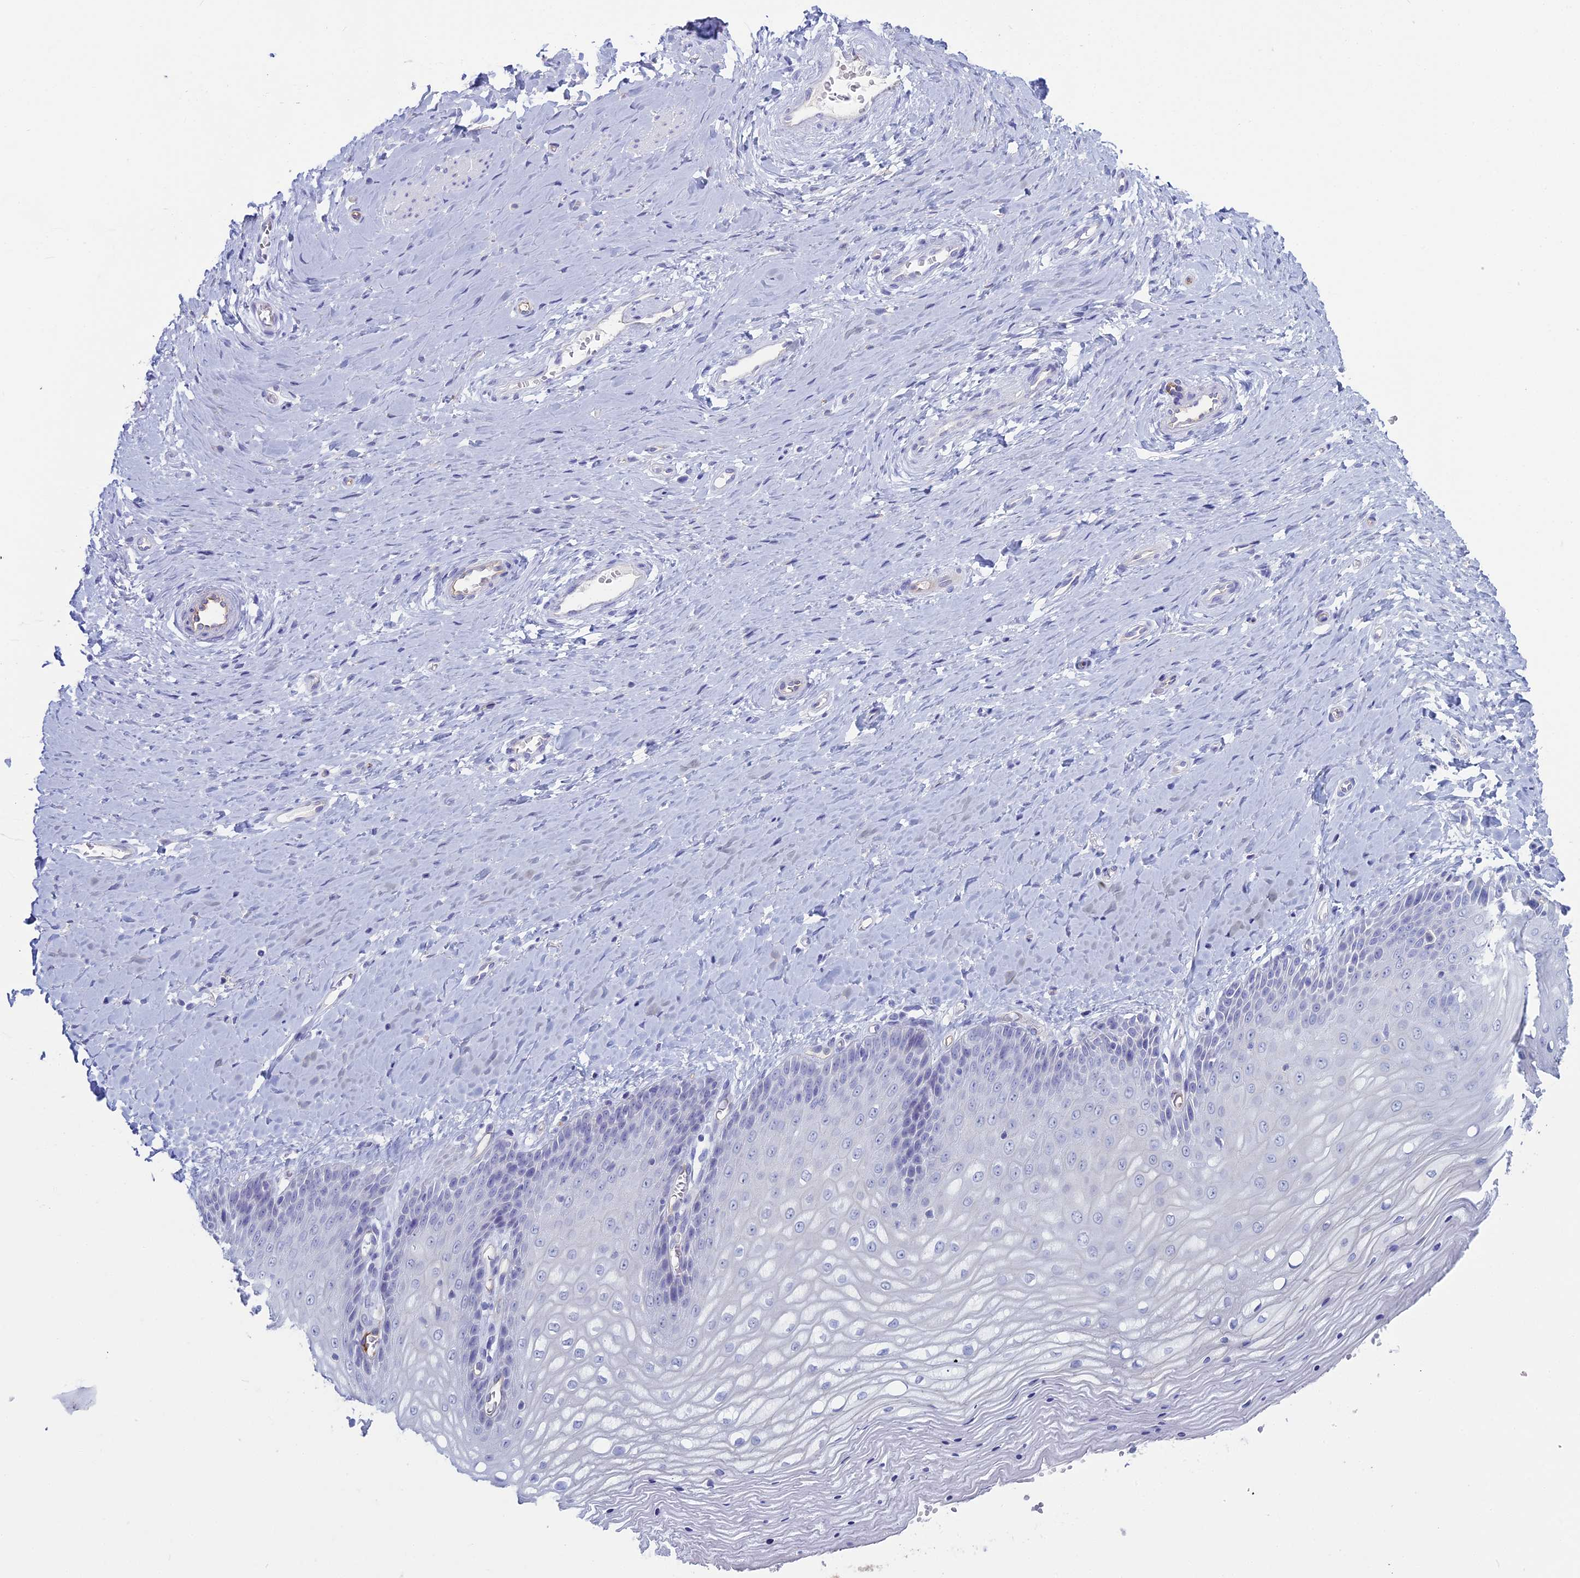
{"staining": {"intensity": "negative", "quantity": "none", "location": "none"}, "tissue": "vagina", "cell_type": "Squamous epithelial cells", "image_type": "normal", "snomed": [{"axis": "morphology", "description": "Normal tissue, NOS"}, {"axis": "topography", "description": "Vagina"}], "caption": "Vagina stained for a protein using IHC shows no expression squamous epithelial cells.", "gene": "ACE", "patient": {"sex": "female", "age": 65}}